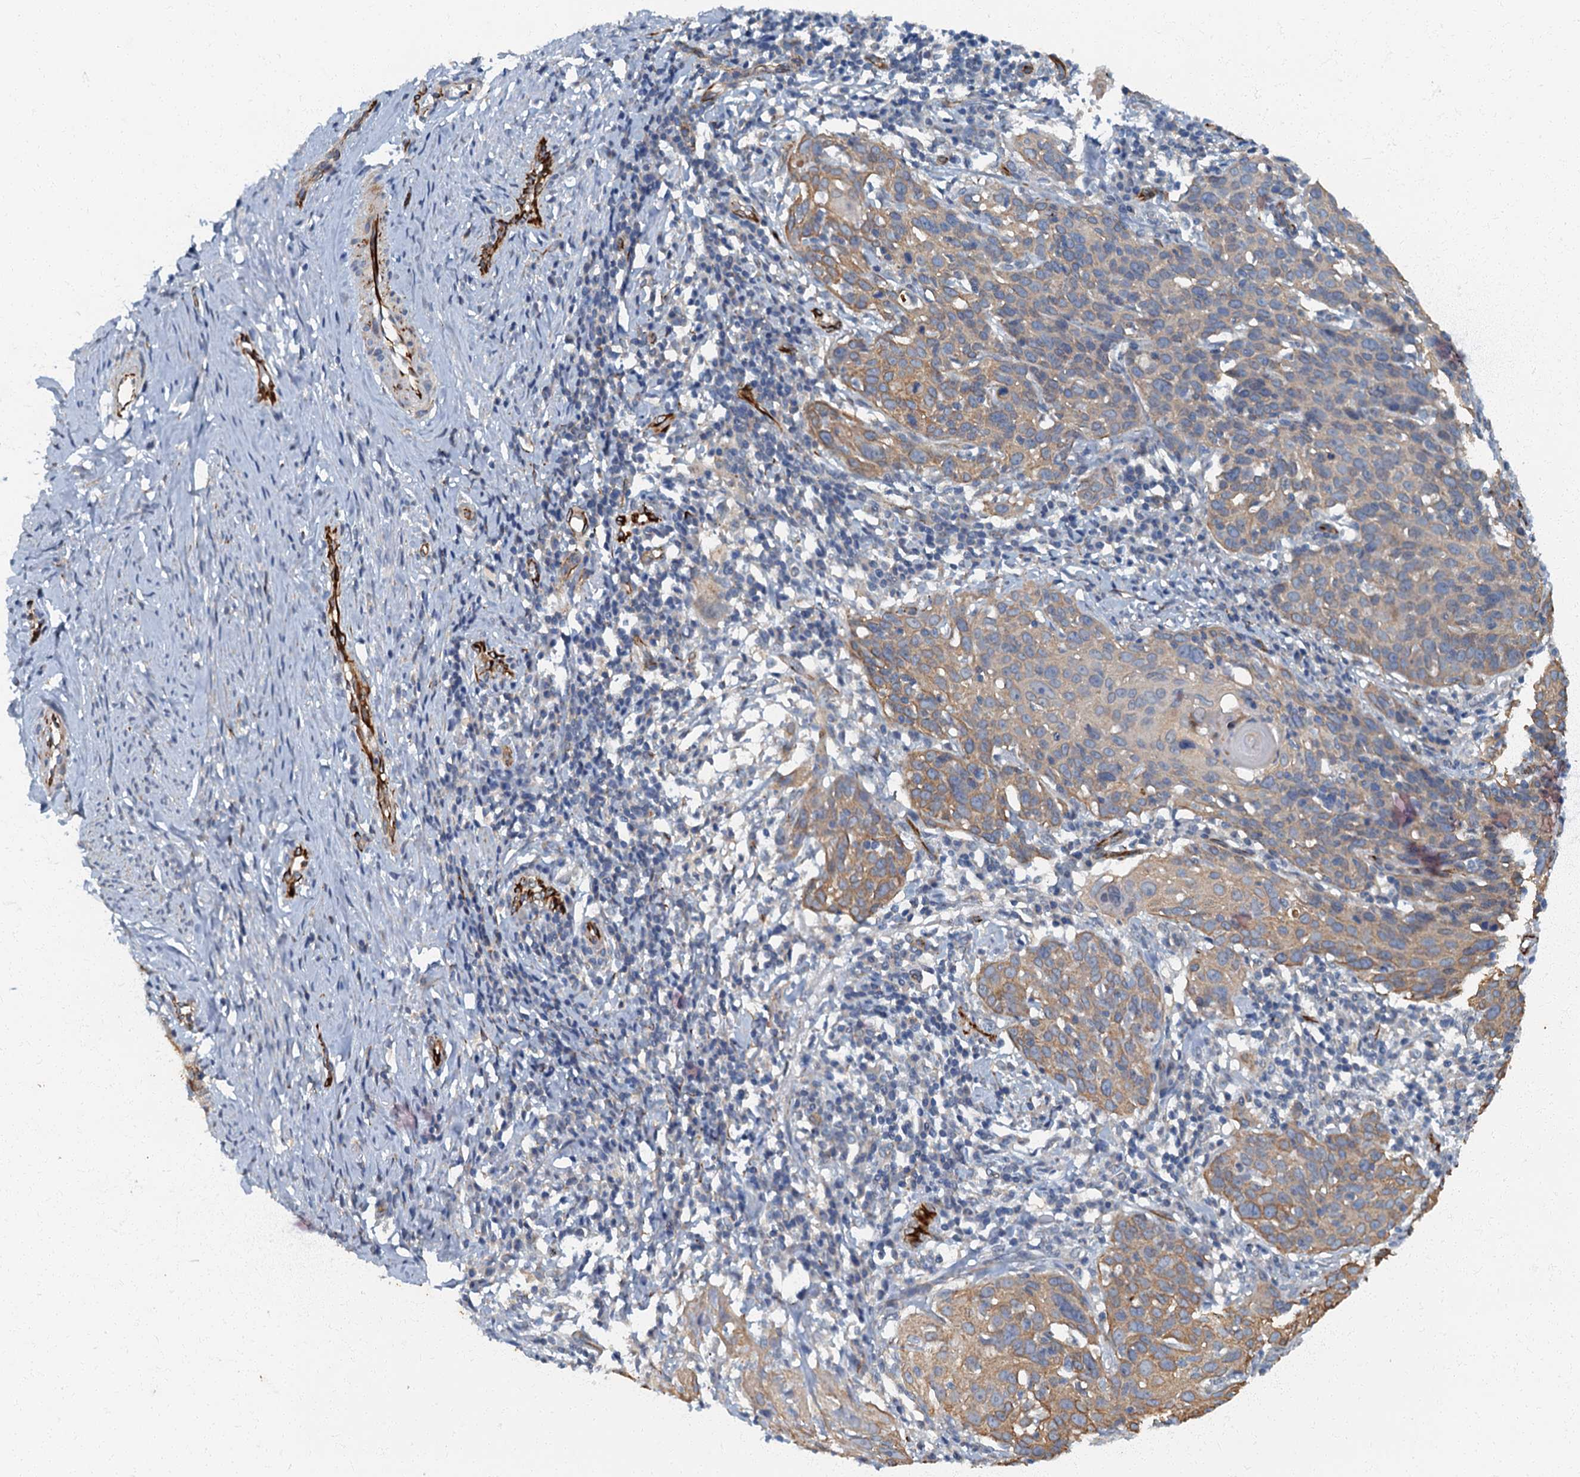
{"staining": {"intensity": "moderate", "quantity": "<25%", "location": "cytoplasmic/membranous"}, "tissue": "cervical cancer", "cell_type": "Tumor cells", "image_type": "cancer", "snomed": [{"axis": "morphology", "description": "Squamous cell carcinoma, NOS"}, {"axis": "topography", "description": "Cervix"}], "caption": "Cervical squamous cell carcinoma stained for a protein (brown) exhibits moderate cytoplasmic/membranous positive staining in about <25% of tumor cells.", "gene": "ARL11", "patient": {"sex": "female", "age": 50}}